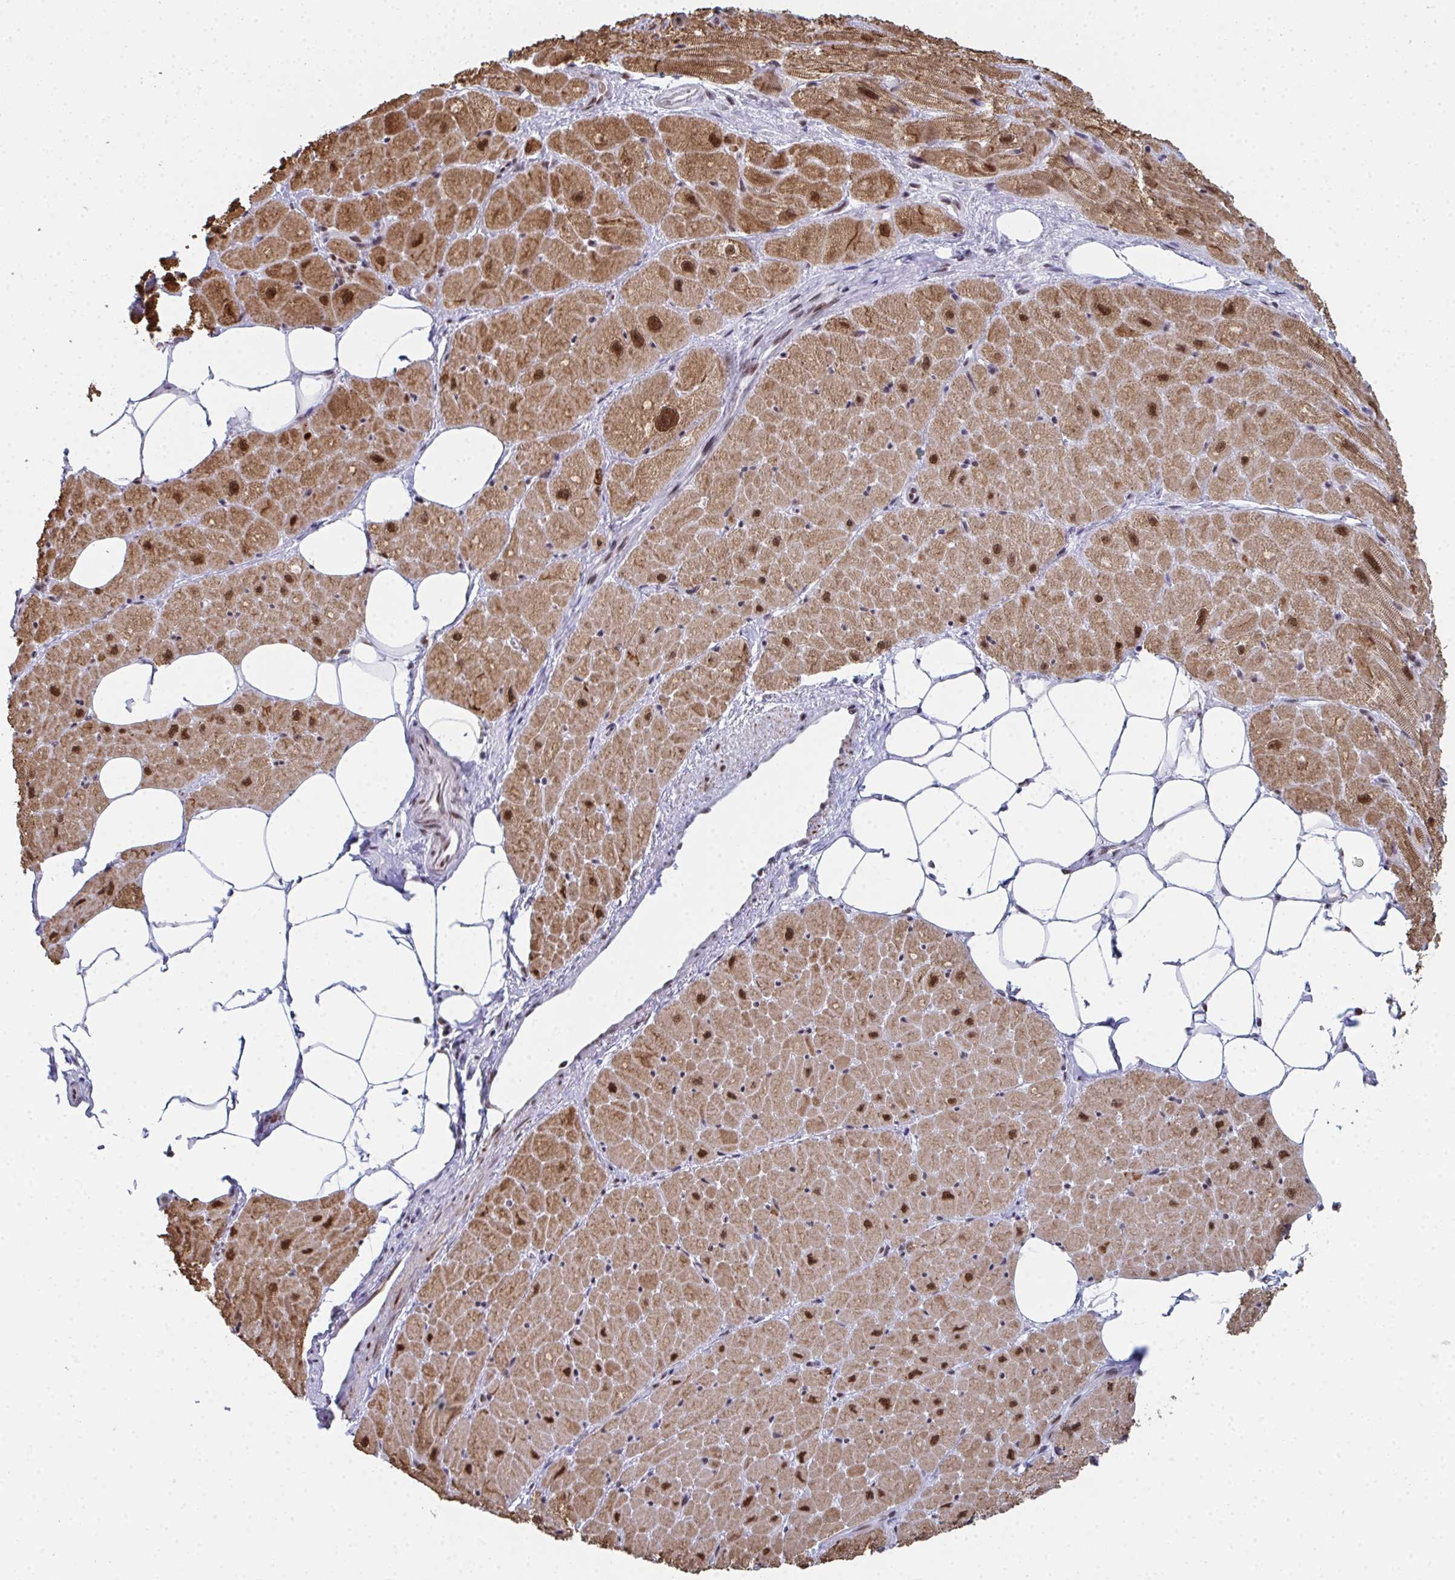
{"staining": {"intensity": "moderate", "quantity": ">75%", "location": "cytoplasmic/membranous,nuclear"}, "tissue": "heart muscle", "cell_type": "Cardiomyocytes", "image_type": "normal", "snomed": [{"axis": "morphology", "description": "Normal tissue, NOS"}, {"axis": "topography", "description": "Heart"}], "caption": "Heart muscle stained for a protein displays moderate cytoplasmic/membranous,nuclear positivity in cardiomyocytes. The protein of interest is shown in brown color, while the nuclei are stained blue.", "gene": "SNRNP70", "patient": {"sex": "male", "age": 62}}